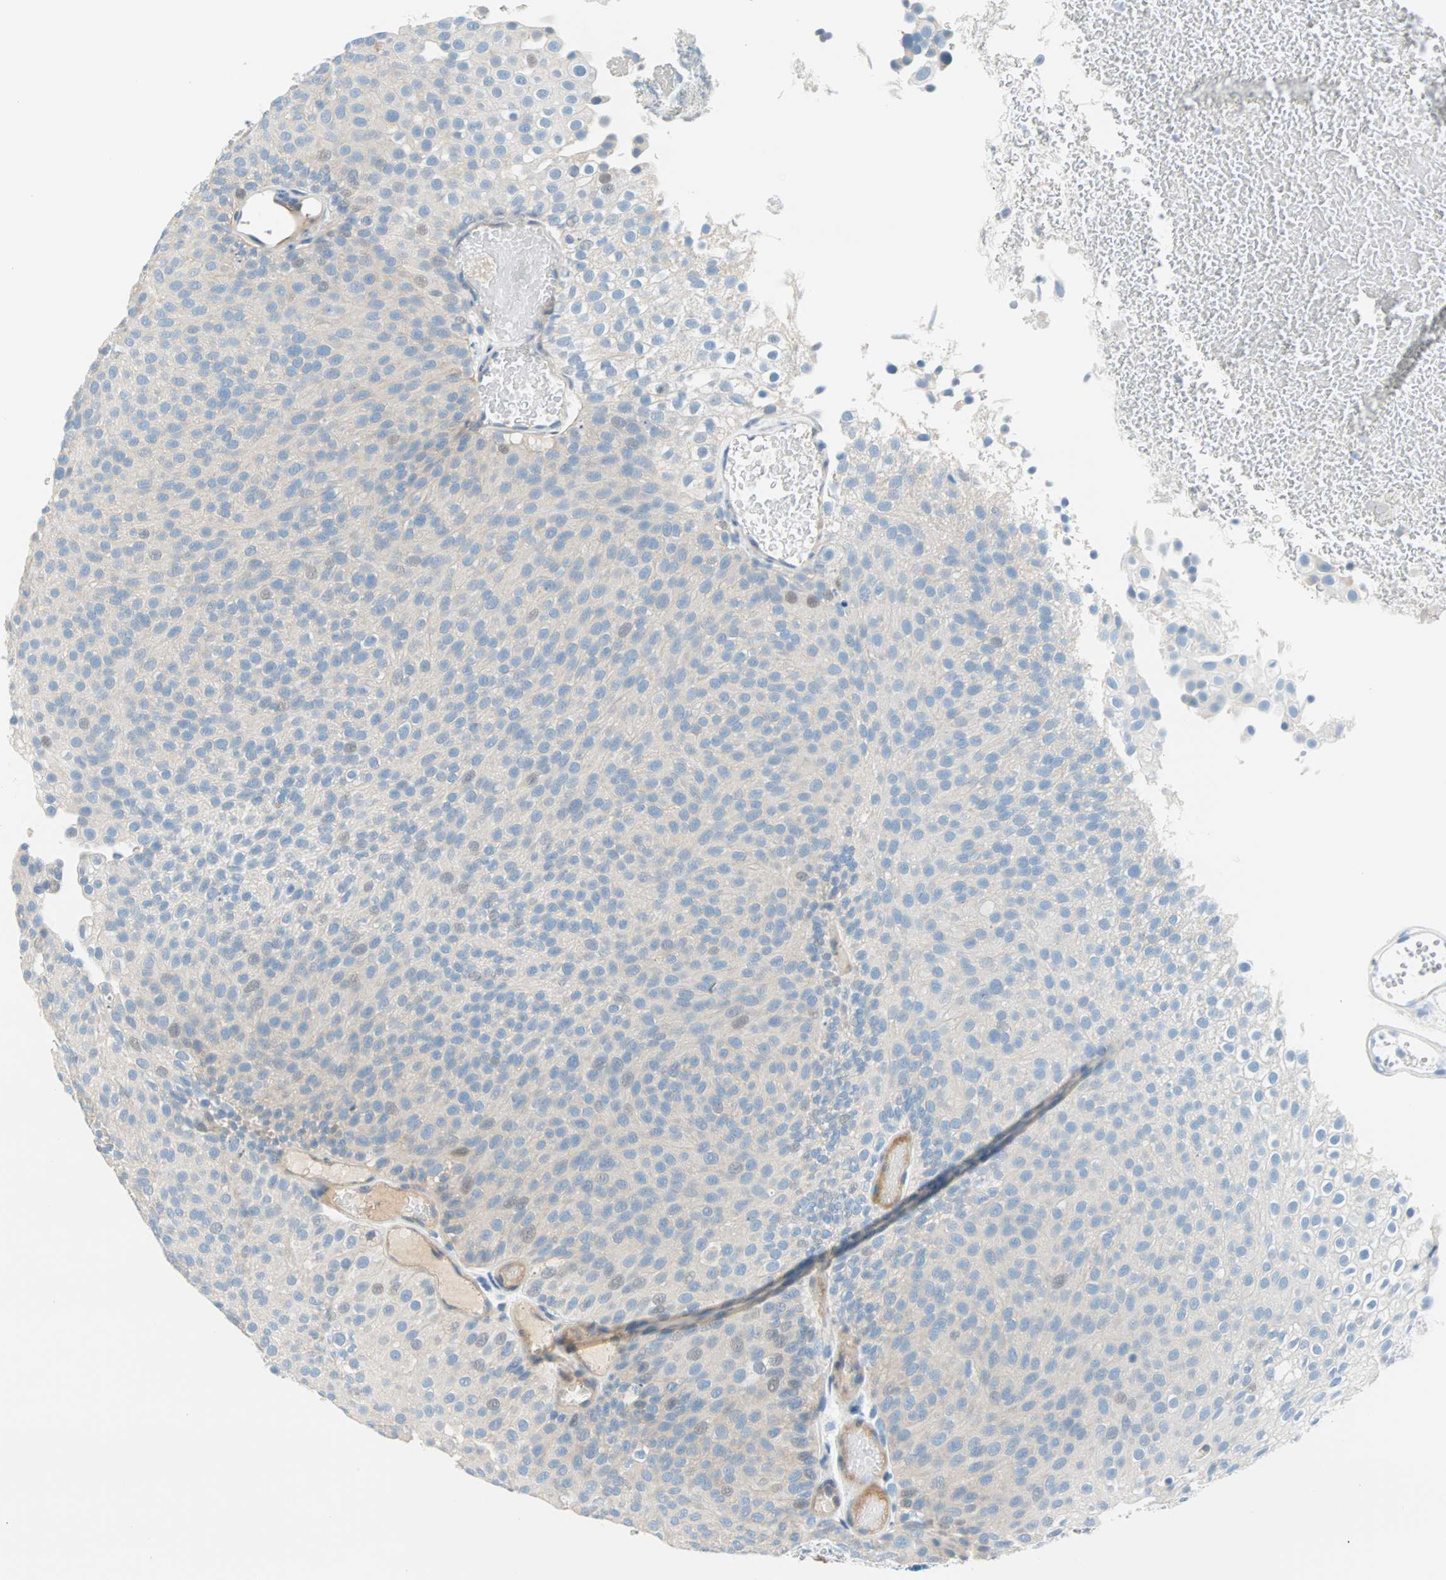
{"staining": {"intensity": "negative", "quantity": "none", "location": "none"}, "tissue": "urothelial cancer", "cell_type": "Tumor cells", "image_type": "cancer", "snomed": [{"axis": "morphology", "description": "Urothelial carcinoma, Low grade"}, {"axis": "topography", "description": "Urinary bladder"}], "caption": "This is an immunohistochemistry (IHC) photomicrograph of urothelial cancer. There is no staining in tumor cells.", "gene": "TMEM163", "patient": {"sex": "male", "age": 78}}